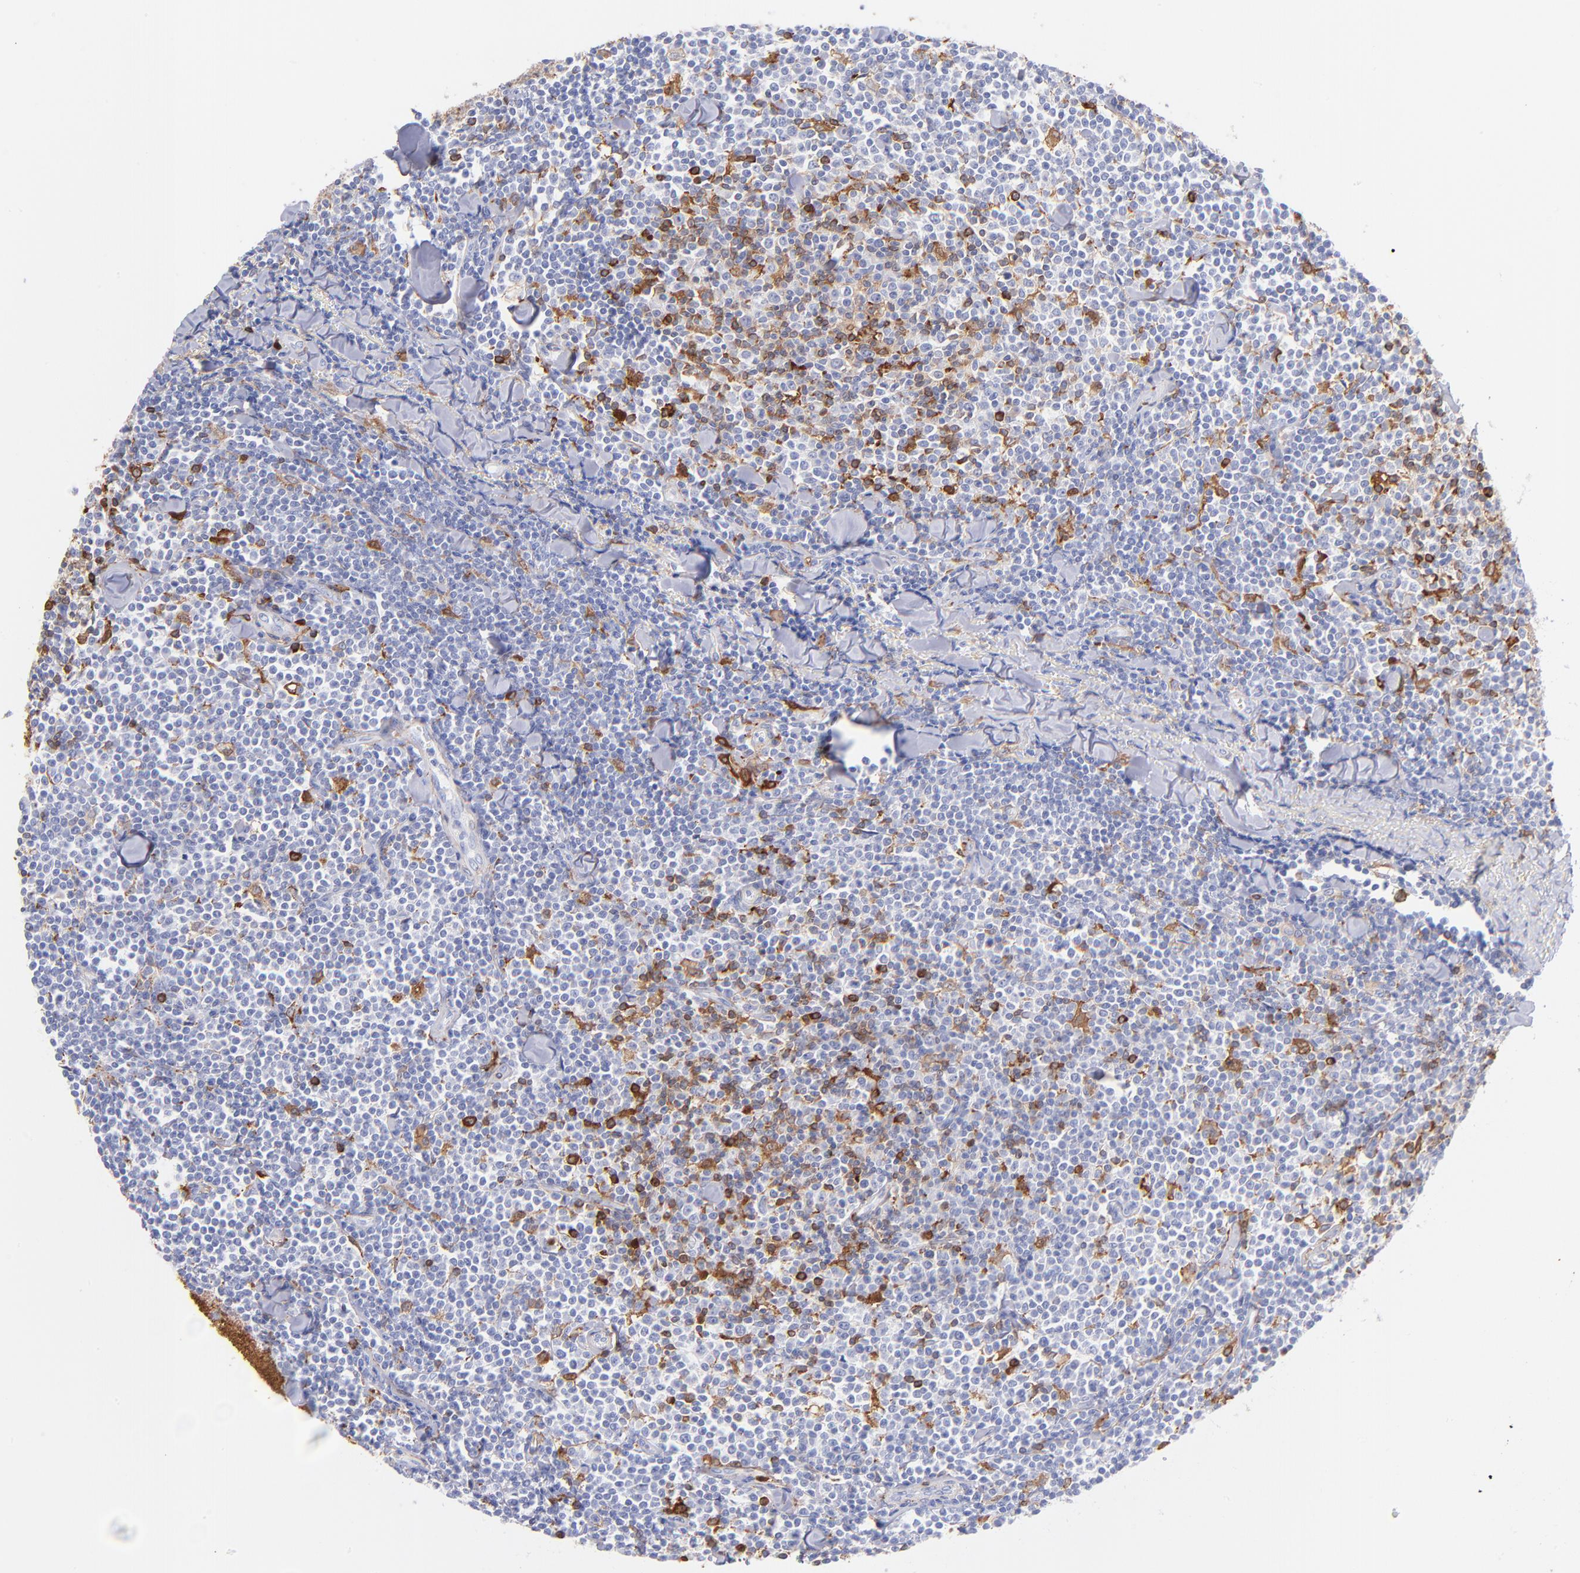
{"staining": {"intensity": "strong", "quantity": "<25%", "location": "cytoplasmic/membranous"}, "tissue": "lymphoma", "cell_type": "Tumor cells", "image_type": "cancer", "snomed": [{"axis": "morphology", "description": "Malignant lymphoma, non-Hodgkin's type, Low grade"}, {"axis": "topography", "description": "Soft tissue"}], "caption": "Immunohistochemical staining of human lymphoma shows medium levels of strong cytoplasmic/membranous protein staining in about <25% of tumor cells.", "gene": "PRKCA", "patient": {"sex": "male", "age": 92}}